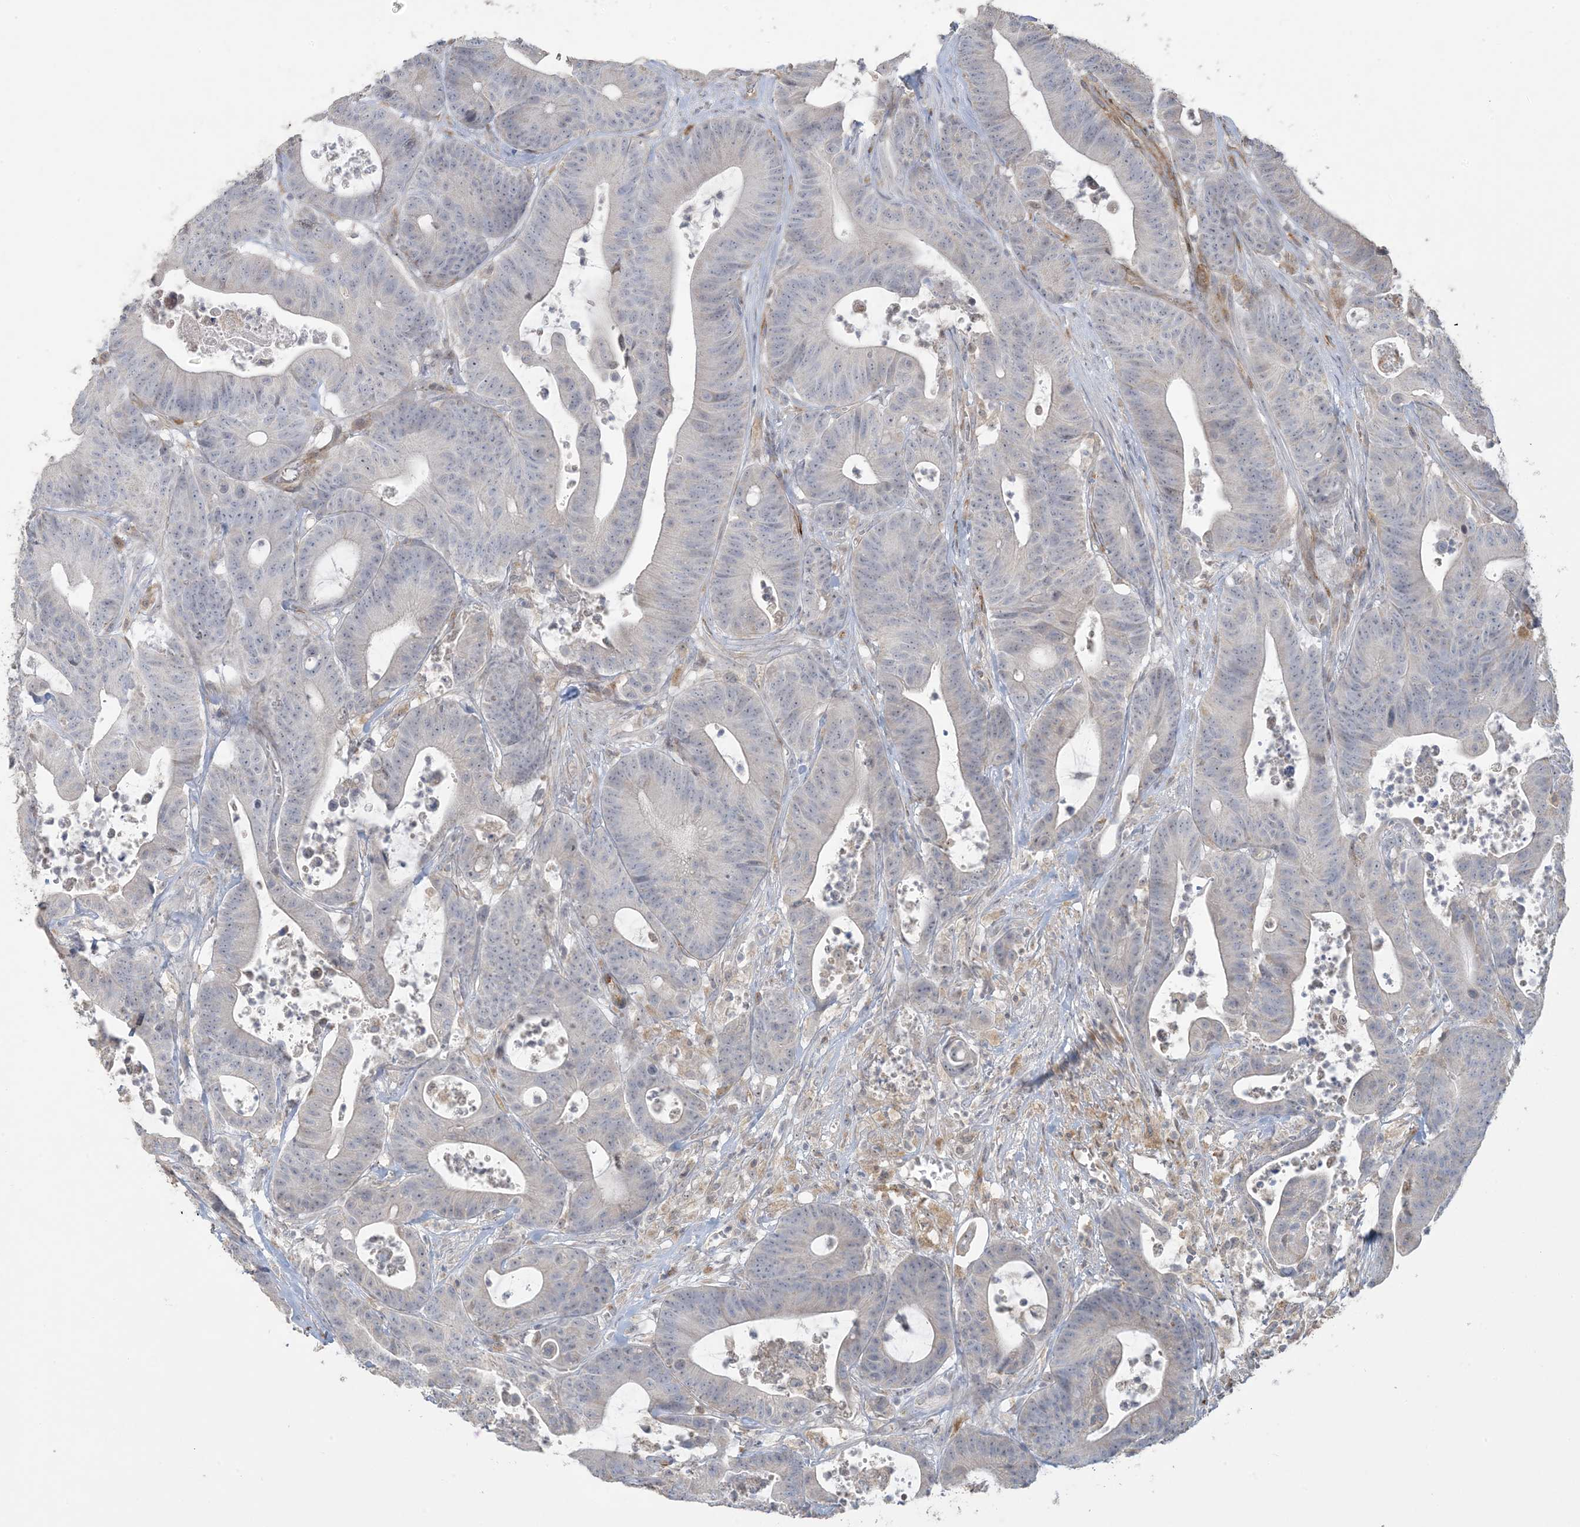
{"staining": {"intensity": "negative", "quantity": "none", "location": "none"}, "tissue": "colorectal cancer", "cell_type": "Tumor cells", "image_type": "cancer", "snomed": [{"axis": "morphology", "description": "Adenocarcinoma, NOS"}, {"axis": "topography", "description": "Colon"}], "caption": "Protein analysis of adenocarcinoma (colorectal) shows no significant positivity in tumor cells.", "gene": "AGA", "patient": {"sex": "female", "age": 84}}